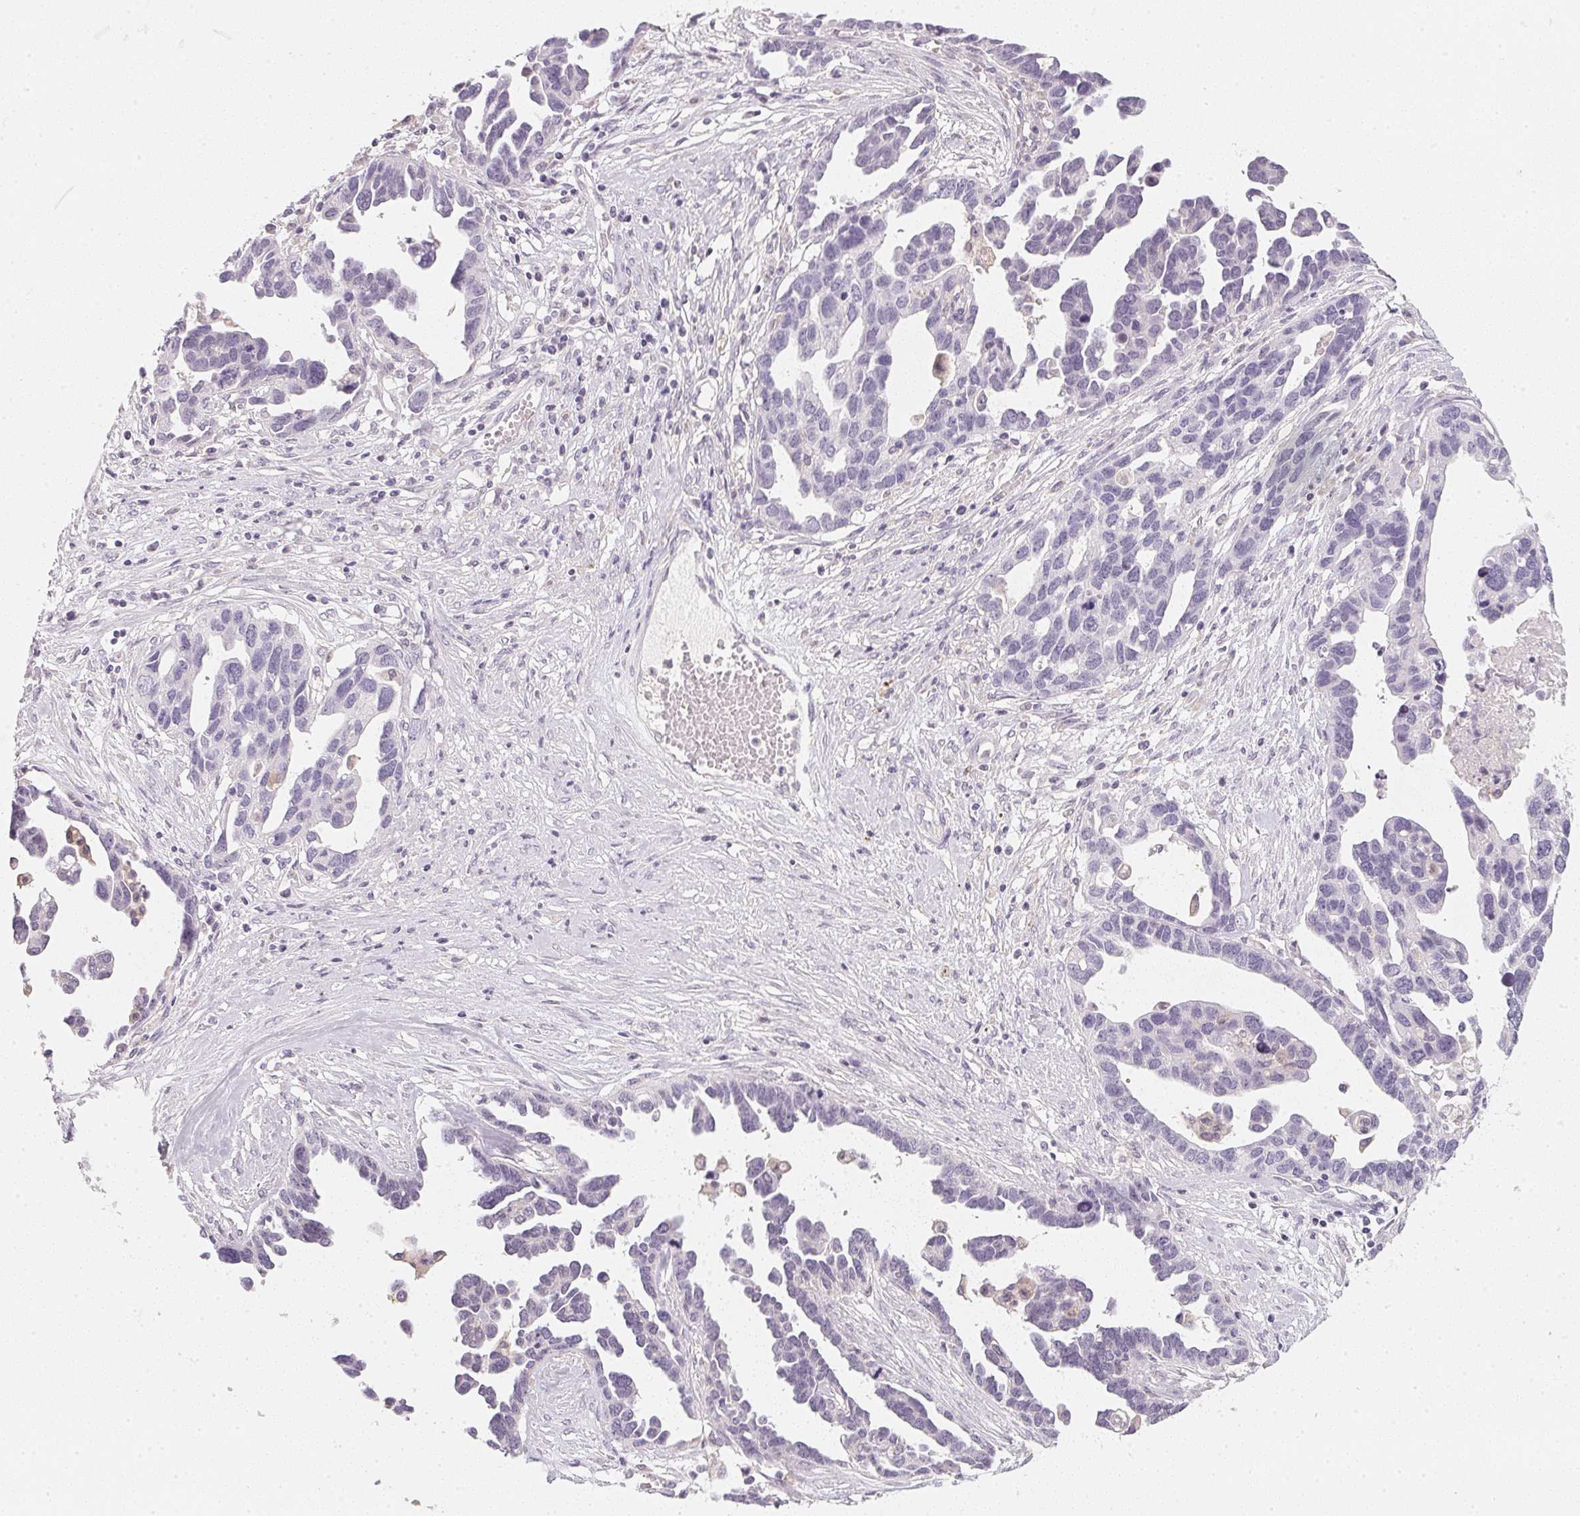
{"staining": {"intensity": "negative", "quantity": "none", "location": "none"}, "tissue": "ovarian cancer", "cell_type": "Tumor cells", "image_type": "cancer", "snomed": [{"axis": "morphology", "description": "Cystadenocarcinoma, serous, NOS"}, {"axis": "topography", "description": "Ovary"}], "caption": "High magnification brightfield microscopy of ovarian serous cystadenocarcinoma stained with DAB (brown) and counterstained with hematoxylin (blue): tumor cells show no significant positivity.", "gene": "CFAP276", "patient": {"sex": "female", "age": 54}}